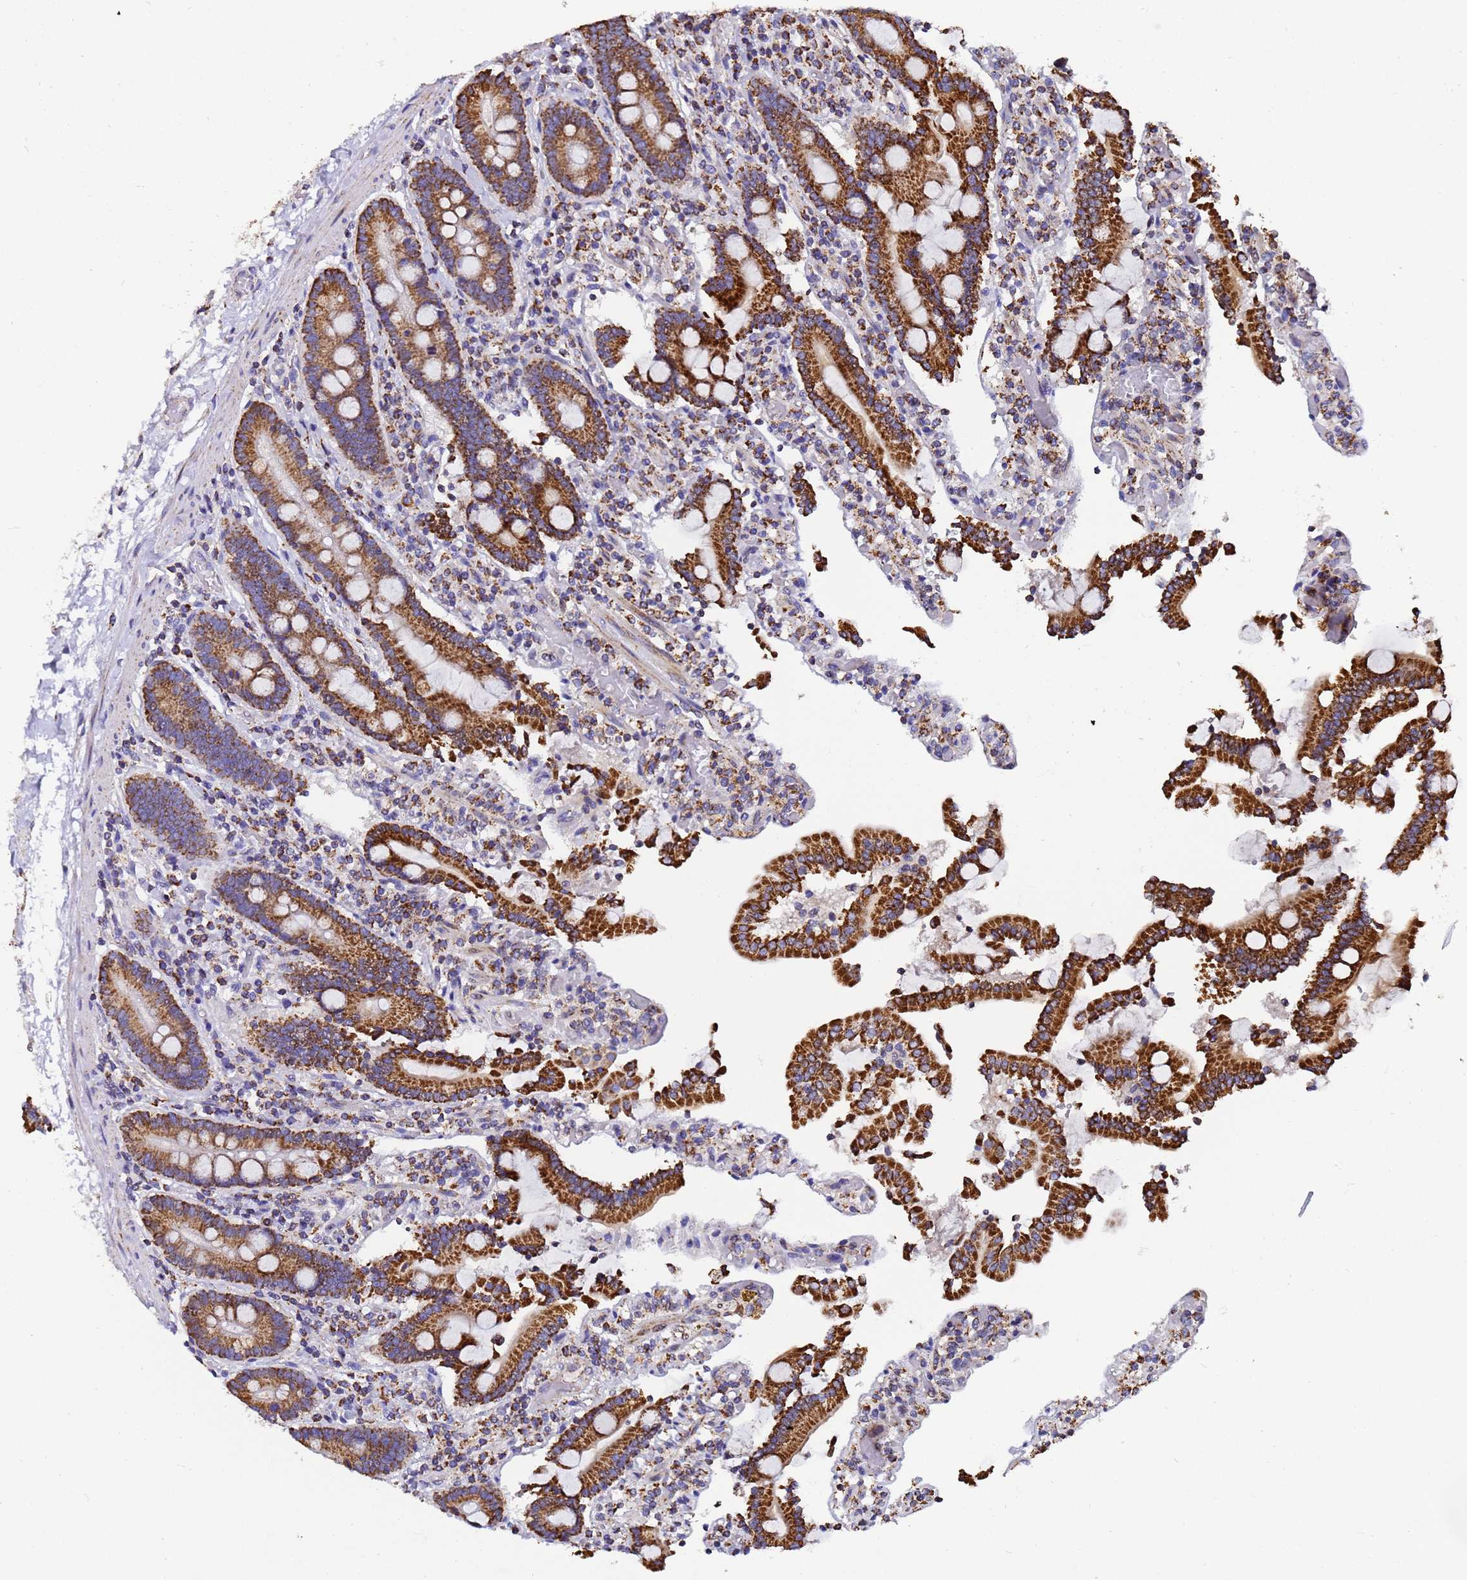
{"staining": {"intensity": "strong", "quantity": ">75%", "location": "cytoplasmic/membranous"}, "tissue": "duodenum", "cell_type": "Glandular cells", "image_type": "normal", "snomed": [{"axis": "morphology", "description": "Normal tissue, NOS"}, {"axis": "topography", "description": "Duodenum"}], "caption": "Duodenum stained with a brown dye displays strong cytoplasmic/membranous positive positivity in approximately >75% of glandular cells.", "gene": "MRPS12", "patient": {"sex": "male", "age": 55}}